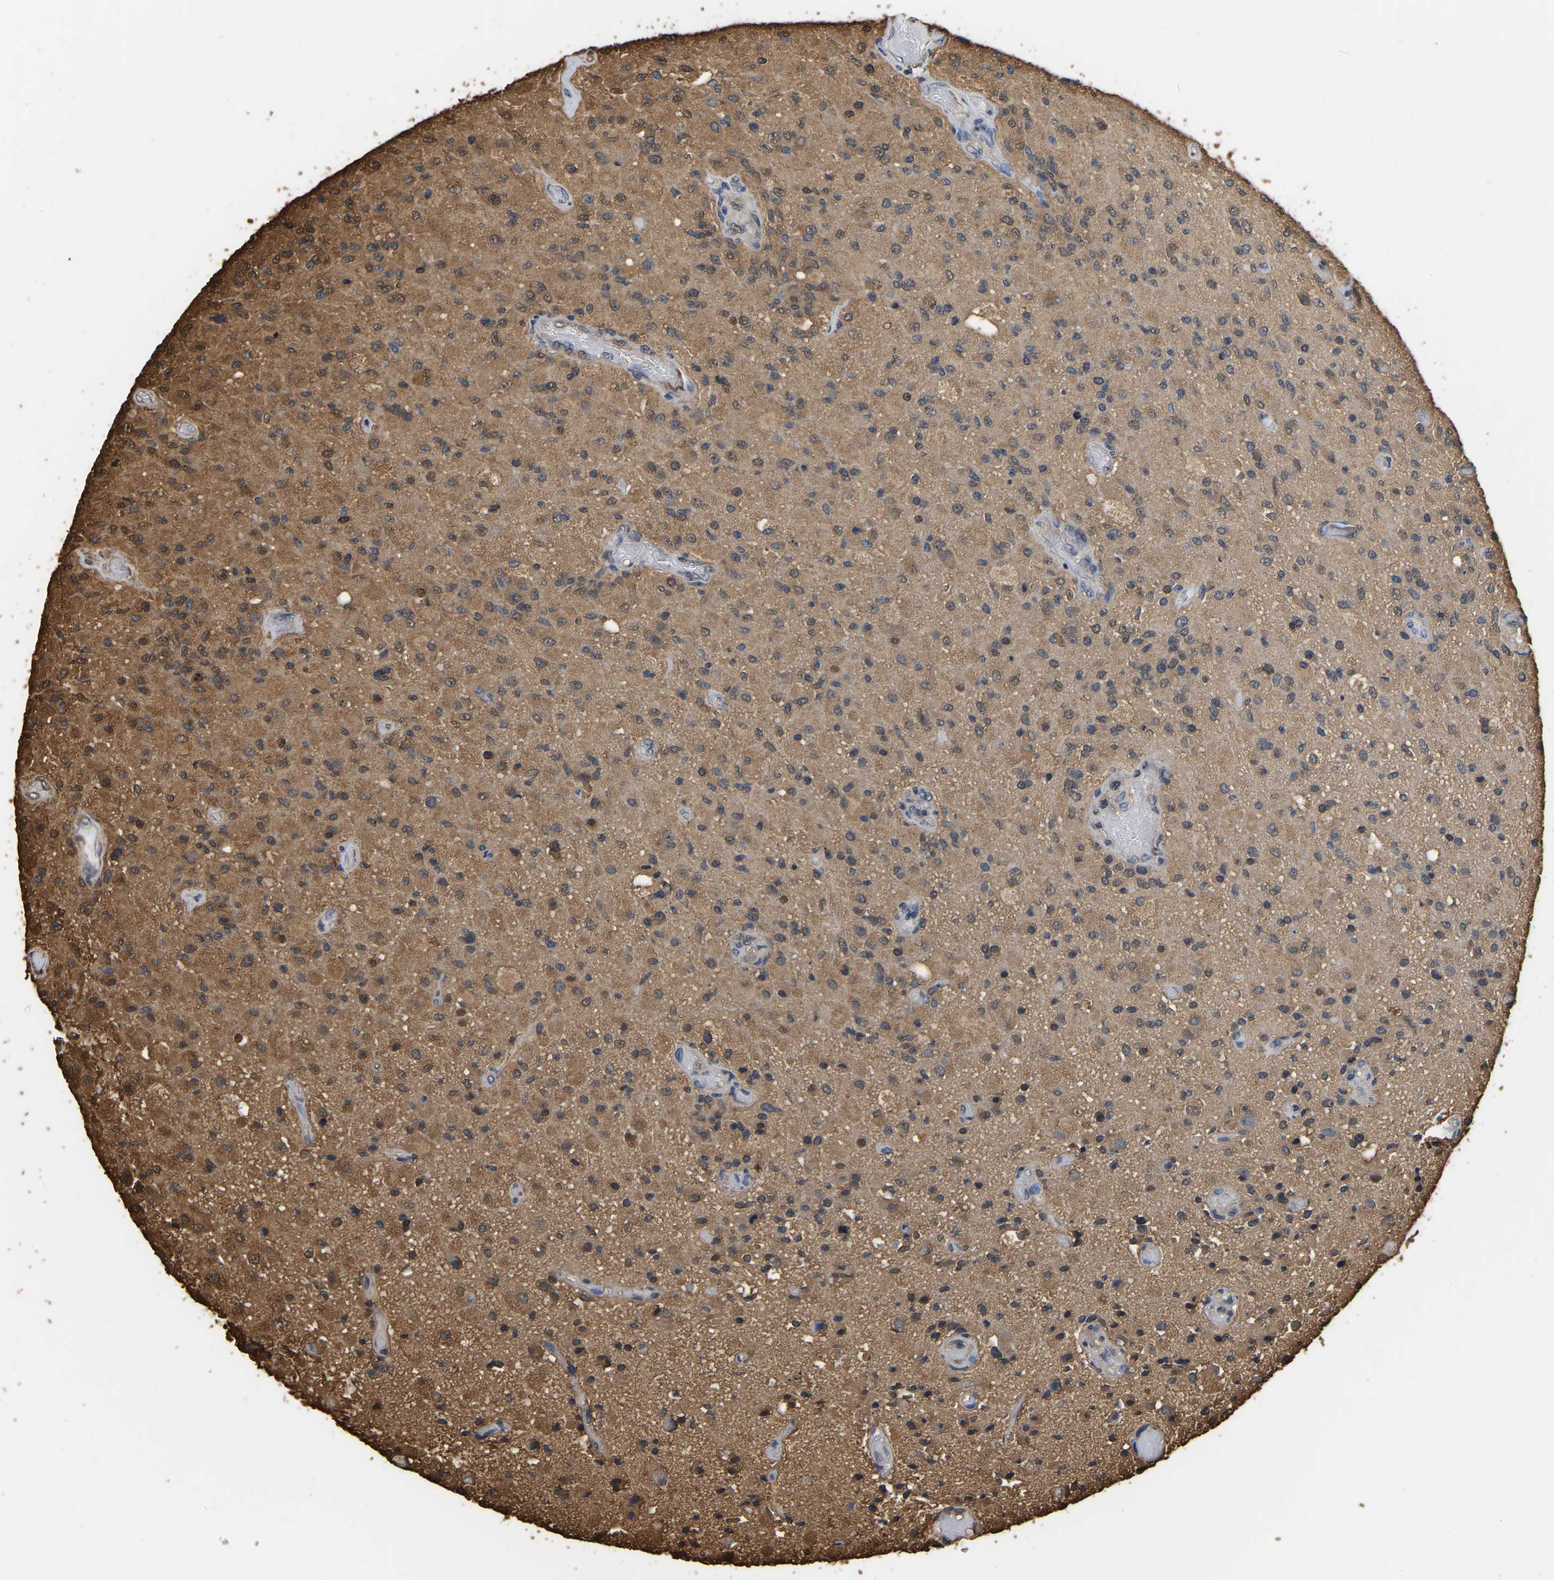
{"staining": {"intensity": "moderate", "quantity": ">75%", "location": "cytoplasmic/membranous"}, "tissue": "glioma", "cell_type": "Tumor cells", "image_type": "cancer", "snomed": [{"axis": "morphology", "description": "Normal tissue, NOS"}, {"axis": "morphology", "description": "Glioma, malignant, High grade"}, {"axis": "topography", "description": "Cerebral cortex"}], "caption": "This histopathology image demonstrates immunohistochemistry staining of malignant glioma (high-grade), with medium moderate cytoplasmic/membranous positivity in approximately >75% of tumor cells.", "gene": "LDHB", "patient": {"sex": "male", "age": 77}}